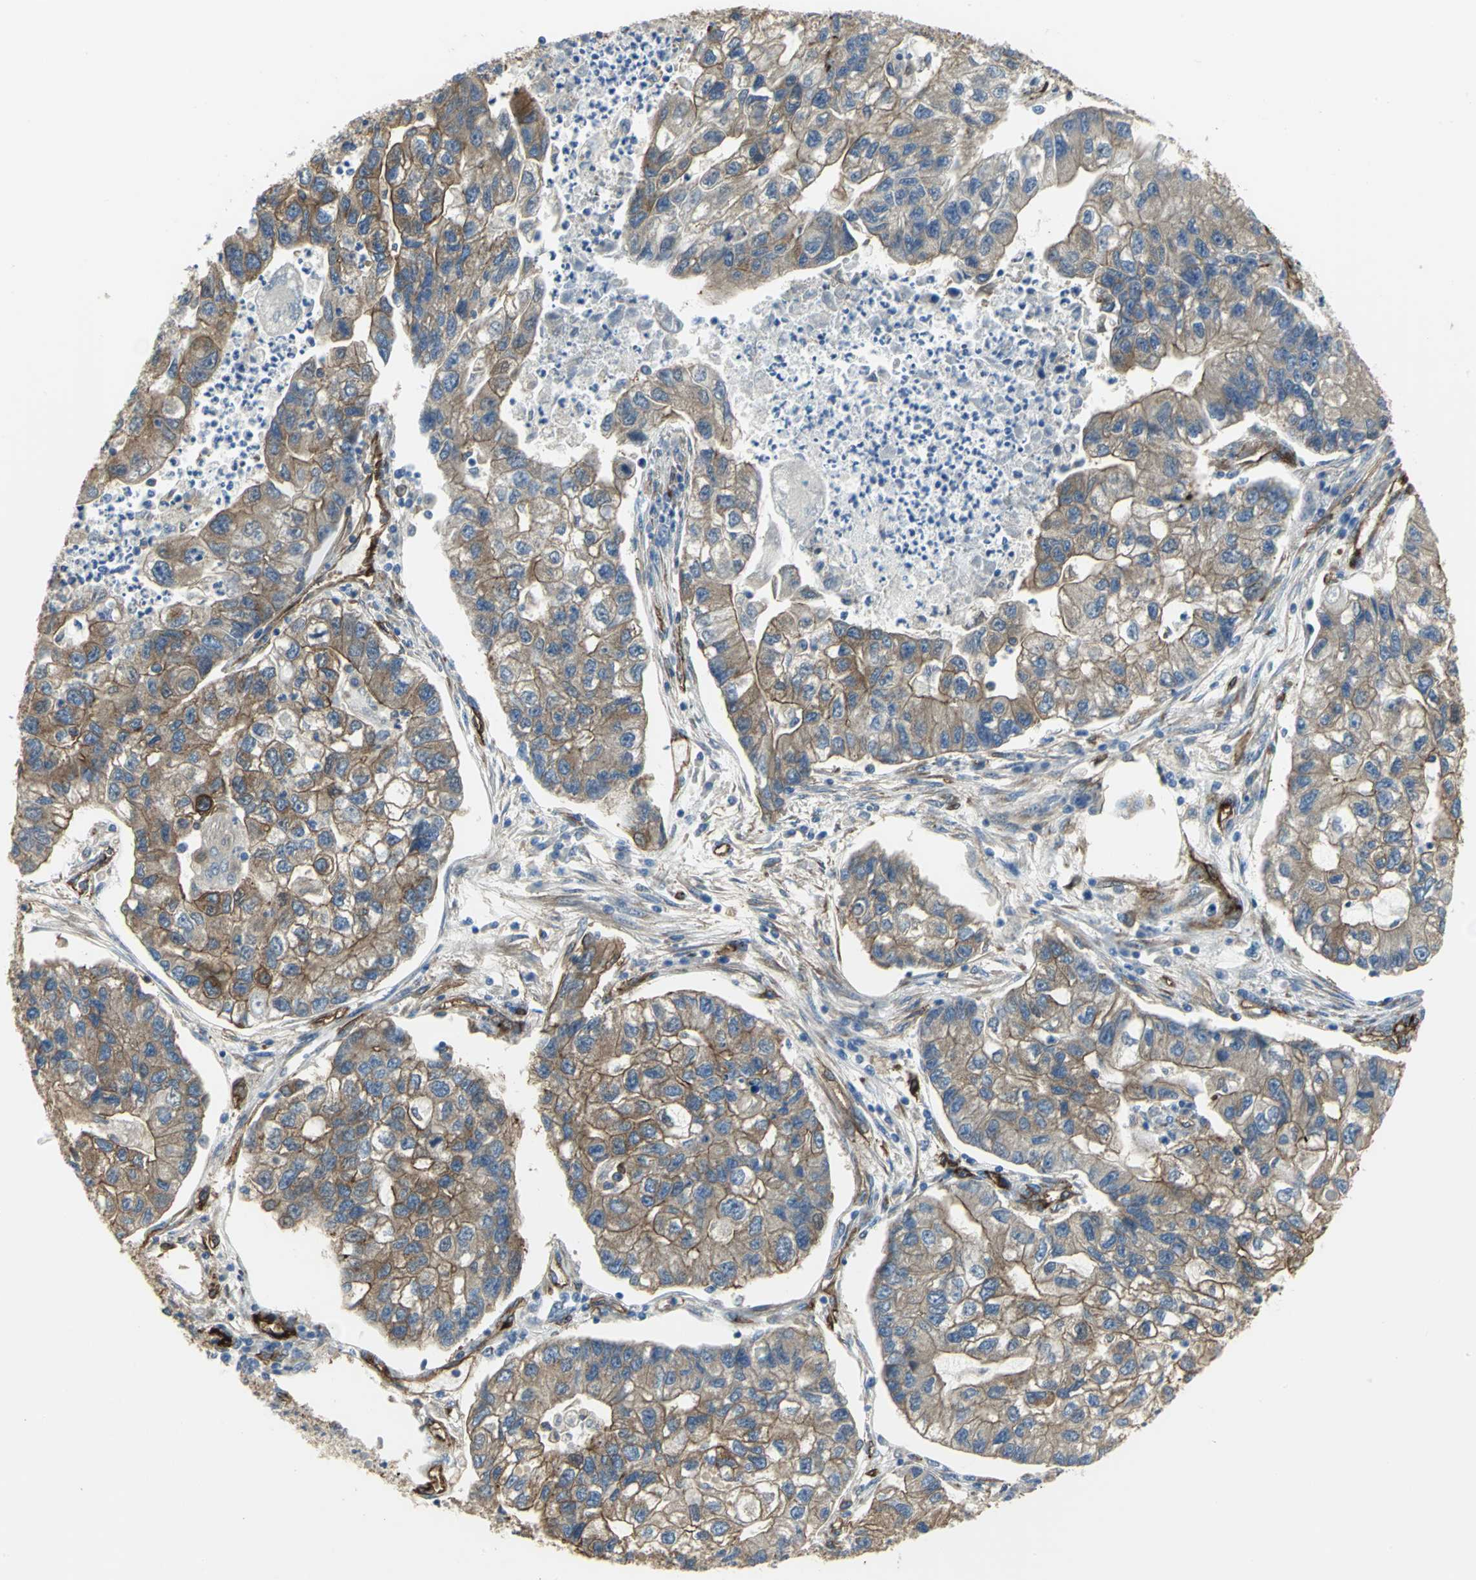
{"staining": {"intensity": "moderate", "quantity": "25%-75%", "location": "cytoplasmic/membranous"}, "tissue": "lung cancer", "cell_type": "Tumor cells", "image_type": "cancer", "snomed": [{"axis": "morphology", "description": "Adenocarcinoma, NOS"}, {"axis": "topography", "description": "Lung"}], "caption": "A brown stain labels moderate cytoplasmic/membranous staining of a protein in human lung adenocarcinoma tumor cells. Nuclei are stained in blue.", "gene": "FLNB", "patient": {"sex": "female", "age": 51}}